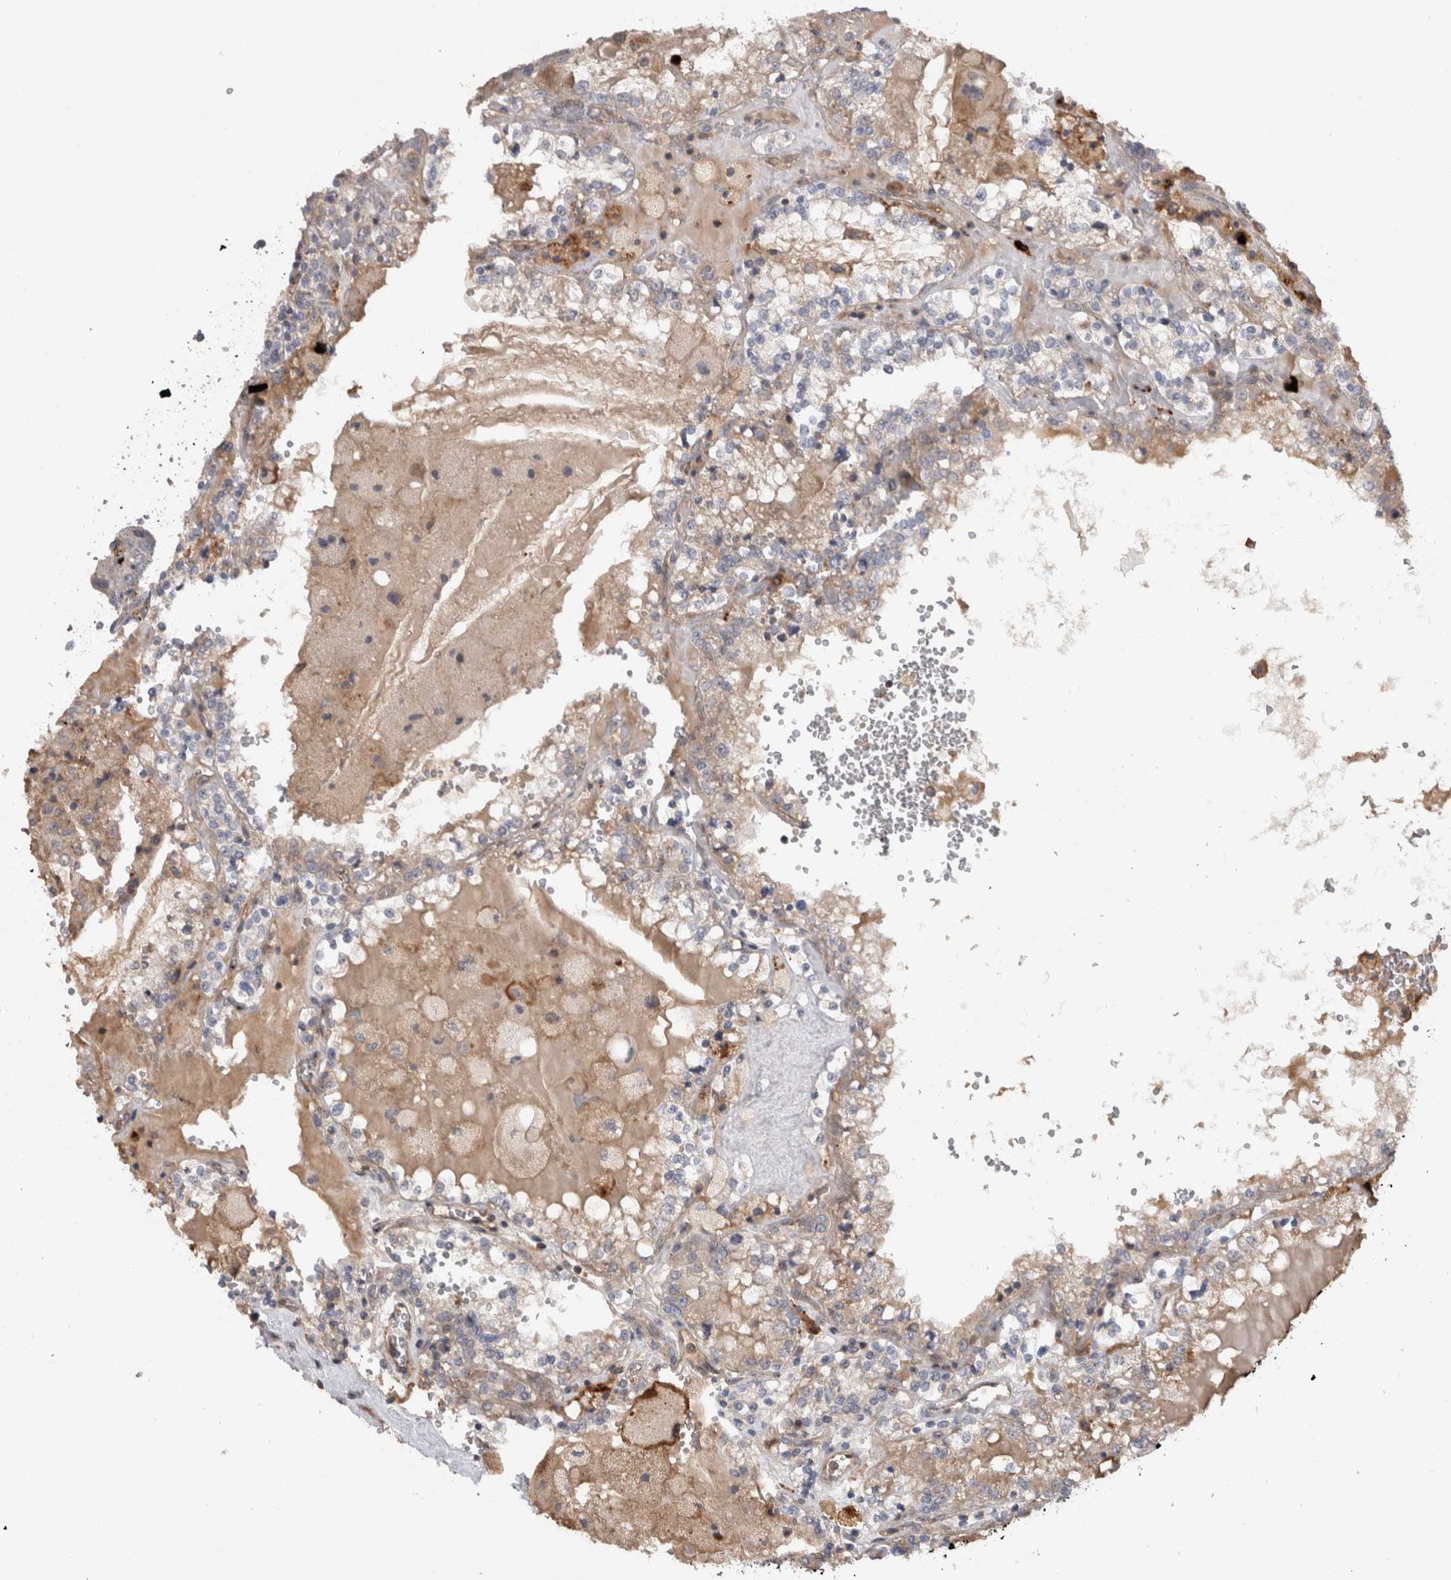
{"staining": {"intensity": "weak", "quantity": "<25%", "location": "cytoplasmic/membranous"}, "tissue": "renal cancer", "cell_type": "Tumor cells", "image_type": "cancer", "snomed": [{"axis": "morphology", "description": "Adenocarcinoma, NOS"}, {"axis": "topography", "description": "Kidney"}], "caption": "Renal cancer (adenocarcinoma) stained for a protein using immunohistochemistry reveals no positivity tumor cells.", "gene": "TARBP1", "patient": {"sex": "female", "age": 56}}